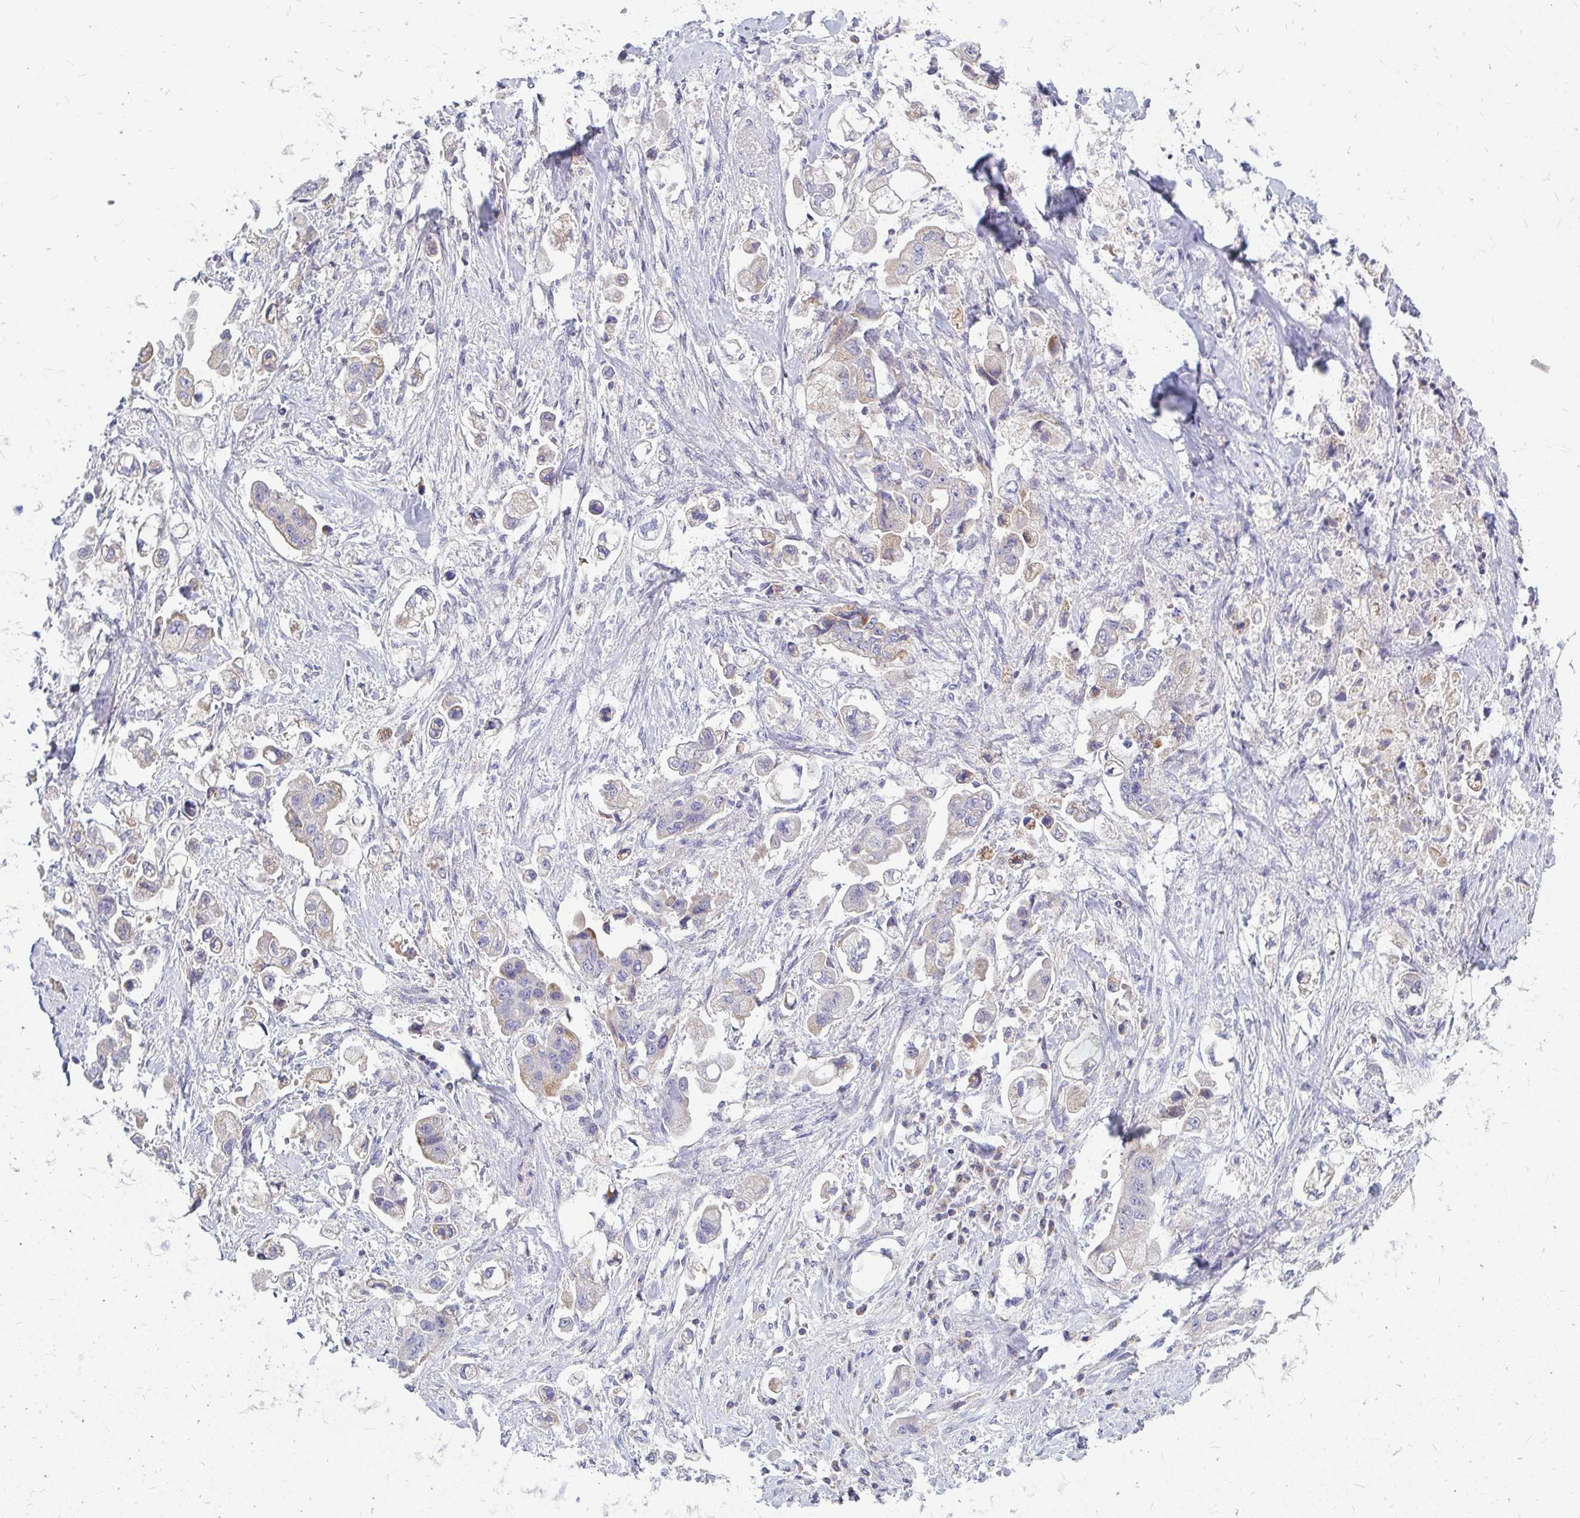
{"staining": {"intensity": "weak", "quantity": "25%-75%", "location": "cytoplasmic/membranous"}, "tissue": "stomach cancer", "cell_type": "Tumor cells", "image_type": "cancer", "snomed": [{"axis": "morphology", "description": "Adenocarcinoma, NOS"}, {"axis": "topography", "description": "Stomach"}], "caption": "DAB (3,3'-diaminobenzidine) immunohistochemical staining of stomach adenocarcinoma exhibits weak cytoplasmic/membranous protein expression in approximately 25%-75% of tumor cells. The staining is performed using DAB brown chromogen to label protein expression. The nuclei are counter-stained blue using hematoxylin.", "gene": "OR10R2", "patient": {"sex": "male", "age": 62}}